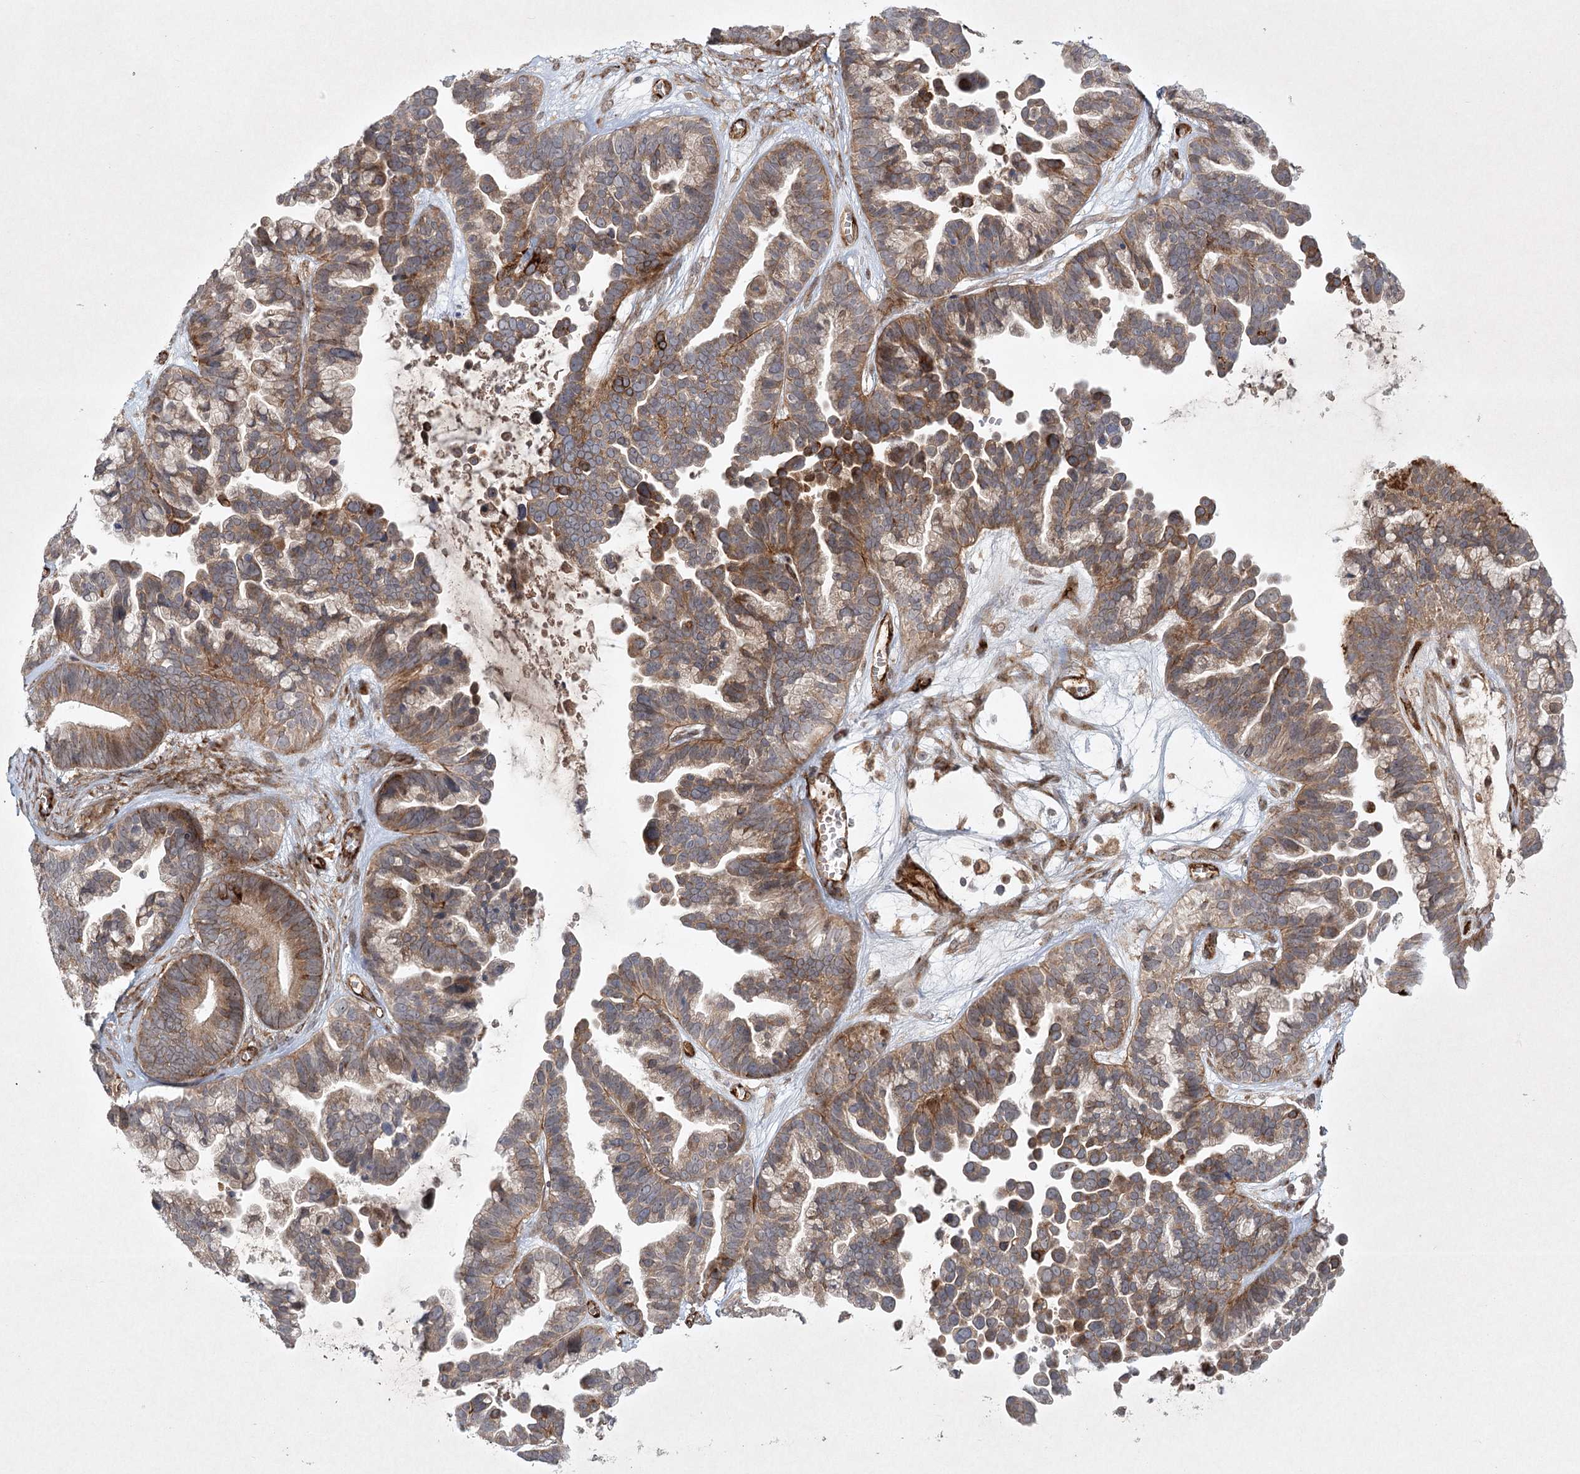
{"staining": {"intensity": "moderate", "quantity": "25%-75%", "location": "cytoplasmic/membranous"}, "tissue": "ovarian cancer", "cell_type": "Tumor cells", "image_type": "cancer", "snomed": [{"axis": "morphology", "description": "Cystadenocarcinoma, serous, NOS"}, {"axis": "topography", "description": "Ovary"}], "caption": "There is medium levels of moderate cytoplasmic/membranous staining in tumor cells of ovarian cancer (serous cystadenocarcinoma), as demonstrated by immunohistochemical staining (brown color).", "gene": "ARHGAP31", "patient": {"sex": "female", "age": 56}}